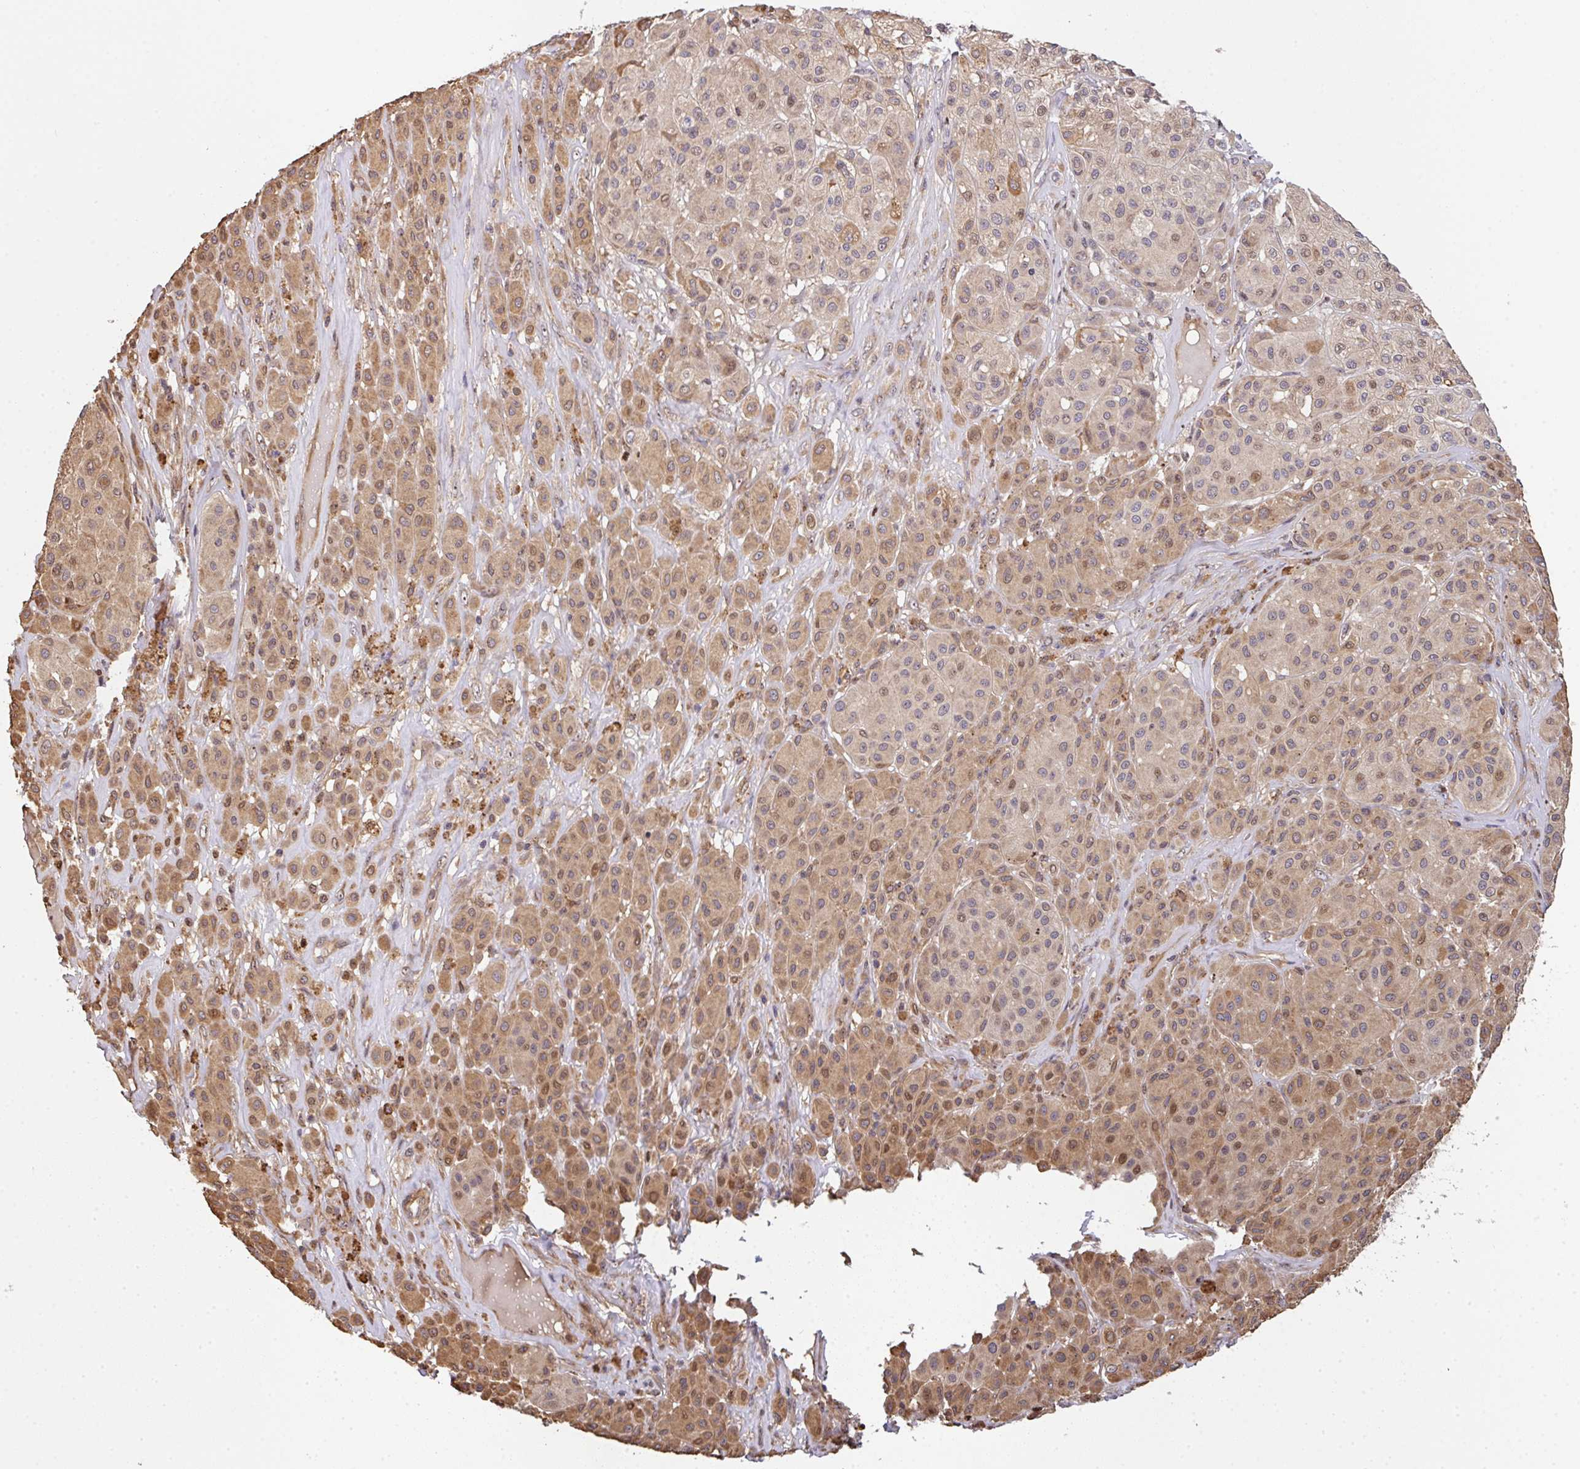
{"staining": {"intensity": "moderate", "quantity": "25%-75%", "location": "cytoplasmic/membranous,nuclear"}, "tissue": "melanoma", "cell_type": "Tumor cells", "image_type": "cancer", "snomed": [{"axis": "morphology", "description": "Malignant melanoma, Metastatic site"}, {"axis": "topography", "description": "Smooth muscle"}], "caption": "The image demonstrates staining of malignant melanoma (metastatic site), revealing moderate cytoplasmic/membranous and nuclear protein positivity (brown color) within tumor cells.", "gene": "SIMC1", "patient": {"sex": "male", "age": 41}}